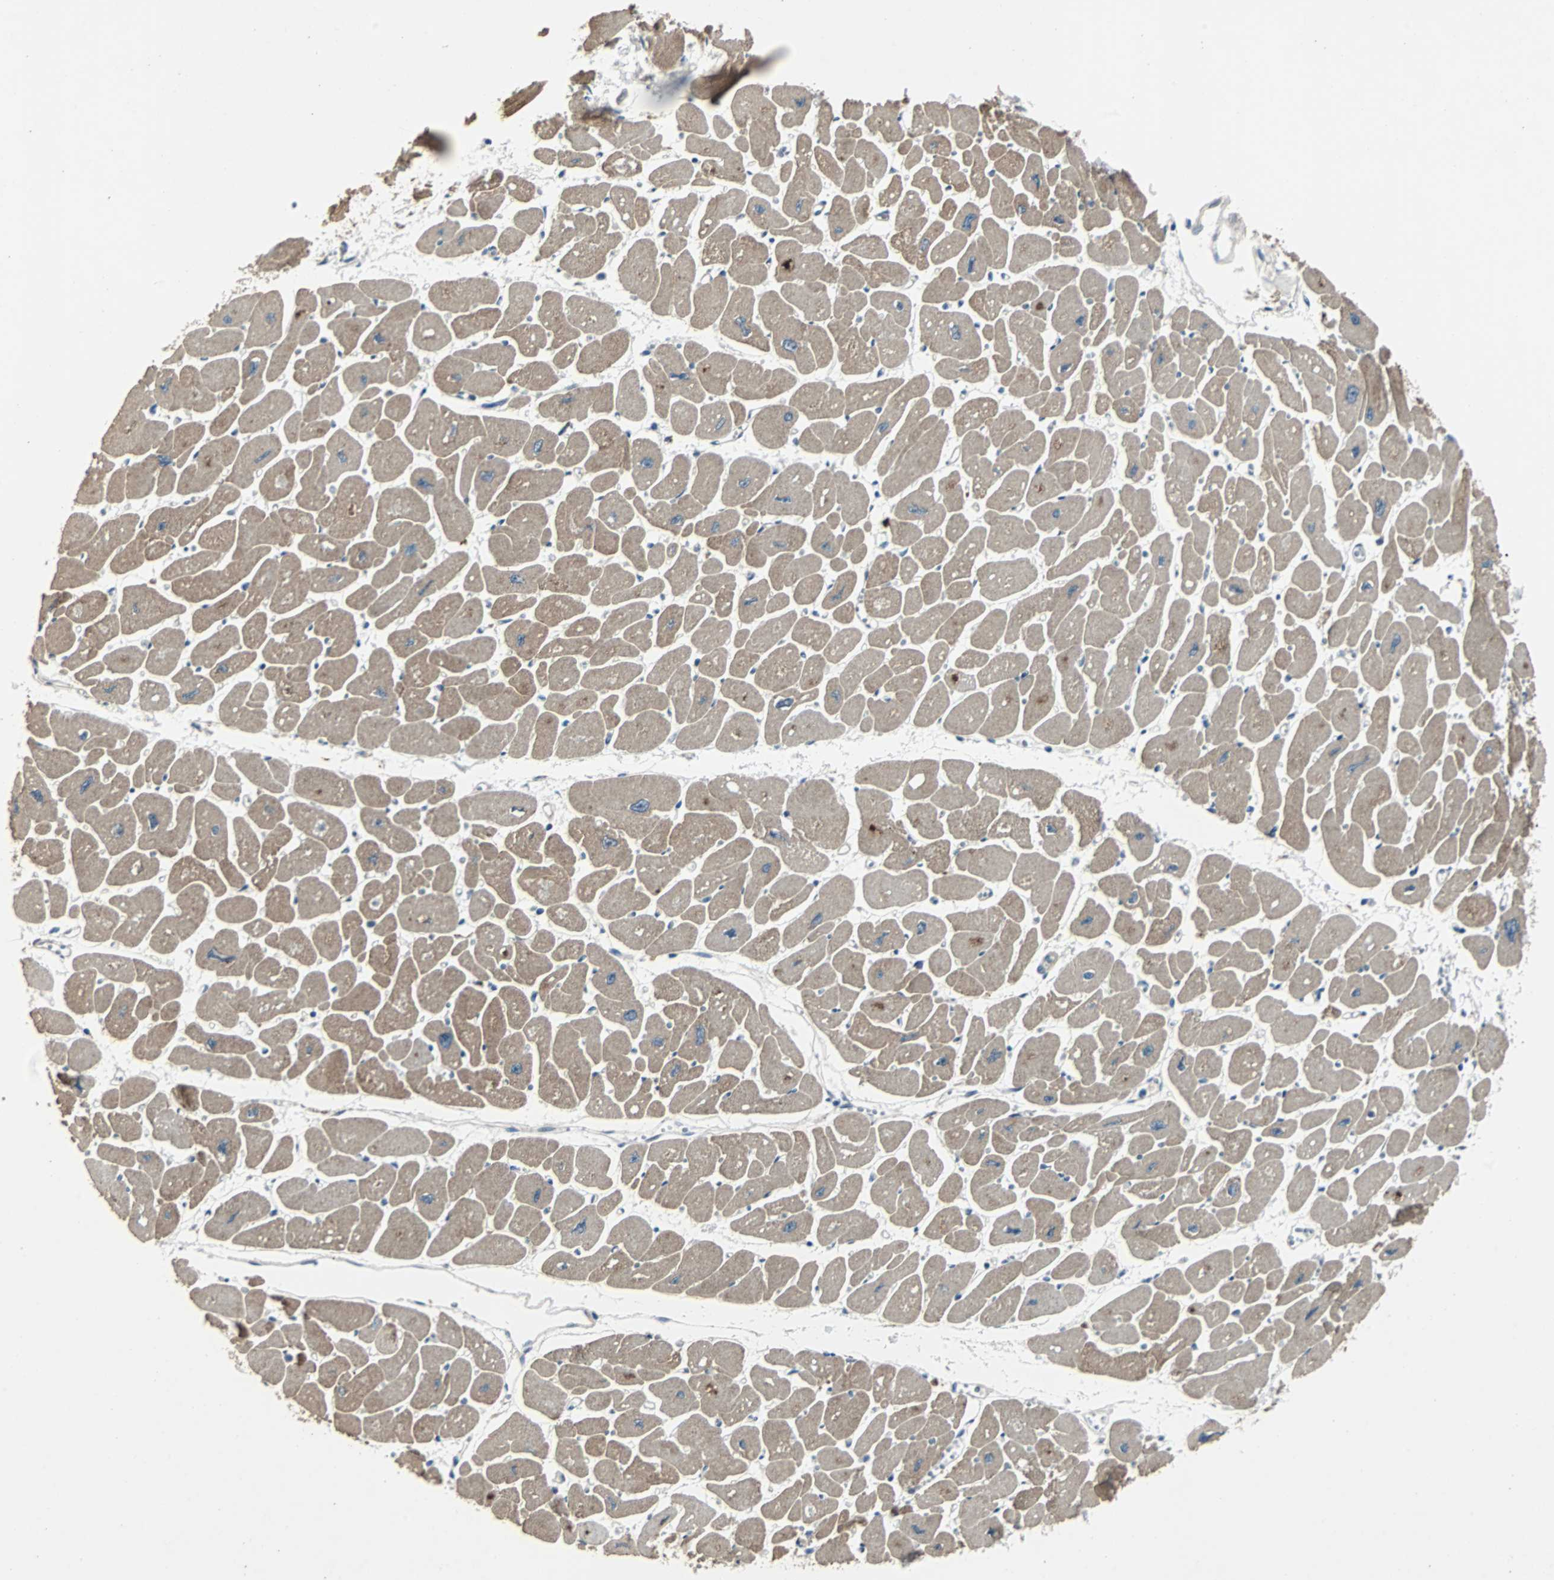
{"staining": {"intensity": "moderate", "quantity": ">75%", "location": "cytoplasmic/membranous"}, "tissue": "heart muscle", "cell_type": "Cardiomyocytes", "image_type": "normal", "snomed": [{"axis": "morphology", "description": "Normal tissue, NOS"}, {"axis": "topography", "description": "Heart"}], "caption": "Immunohistochemical staining of normal heart muscle reveals medium levels of moderate cytoplasmic/membranous expression in approximately >75% of cardiomyocytes.", "gene": "CHP1", "patient": {"sex": "female", "age": 54}}